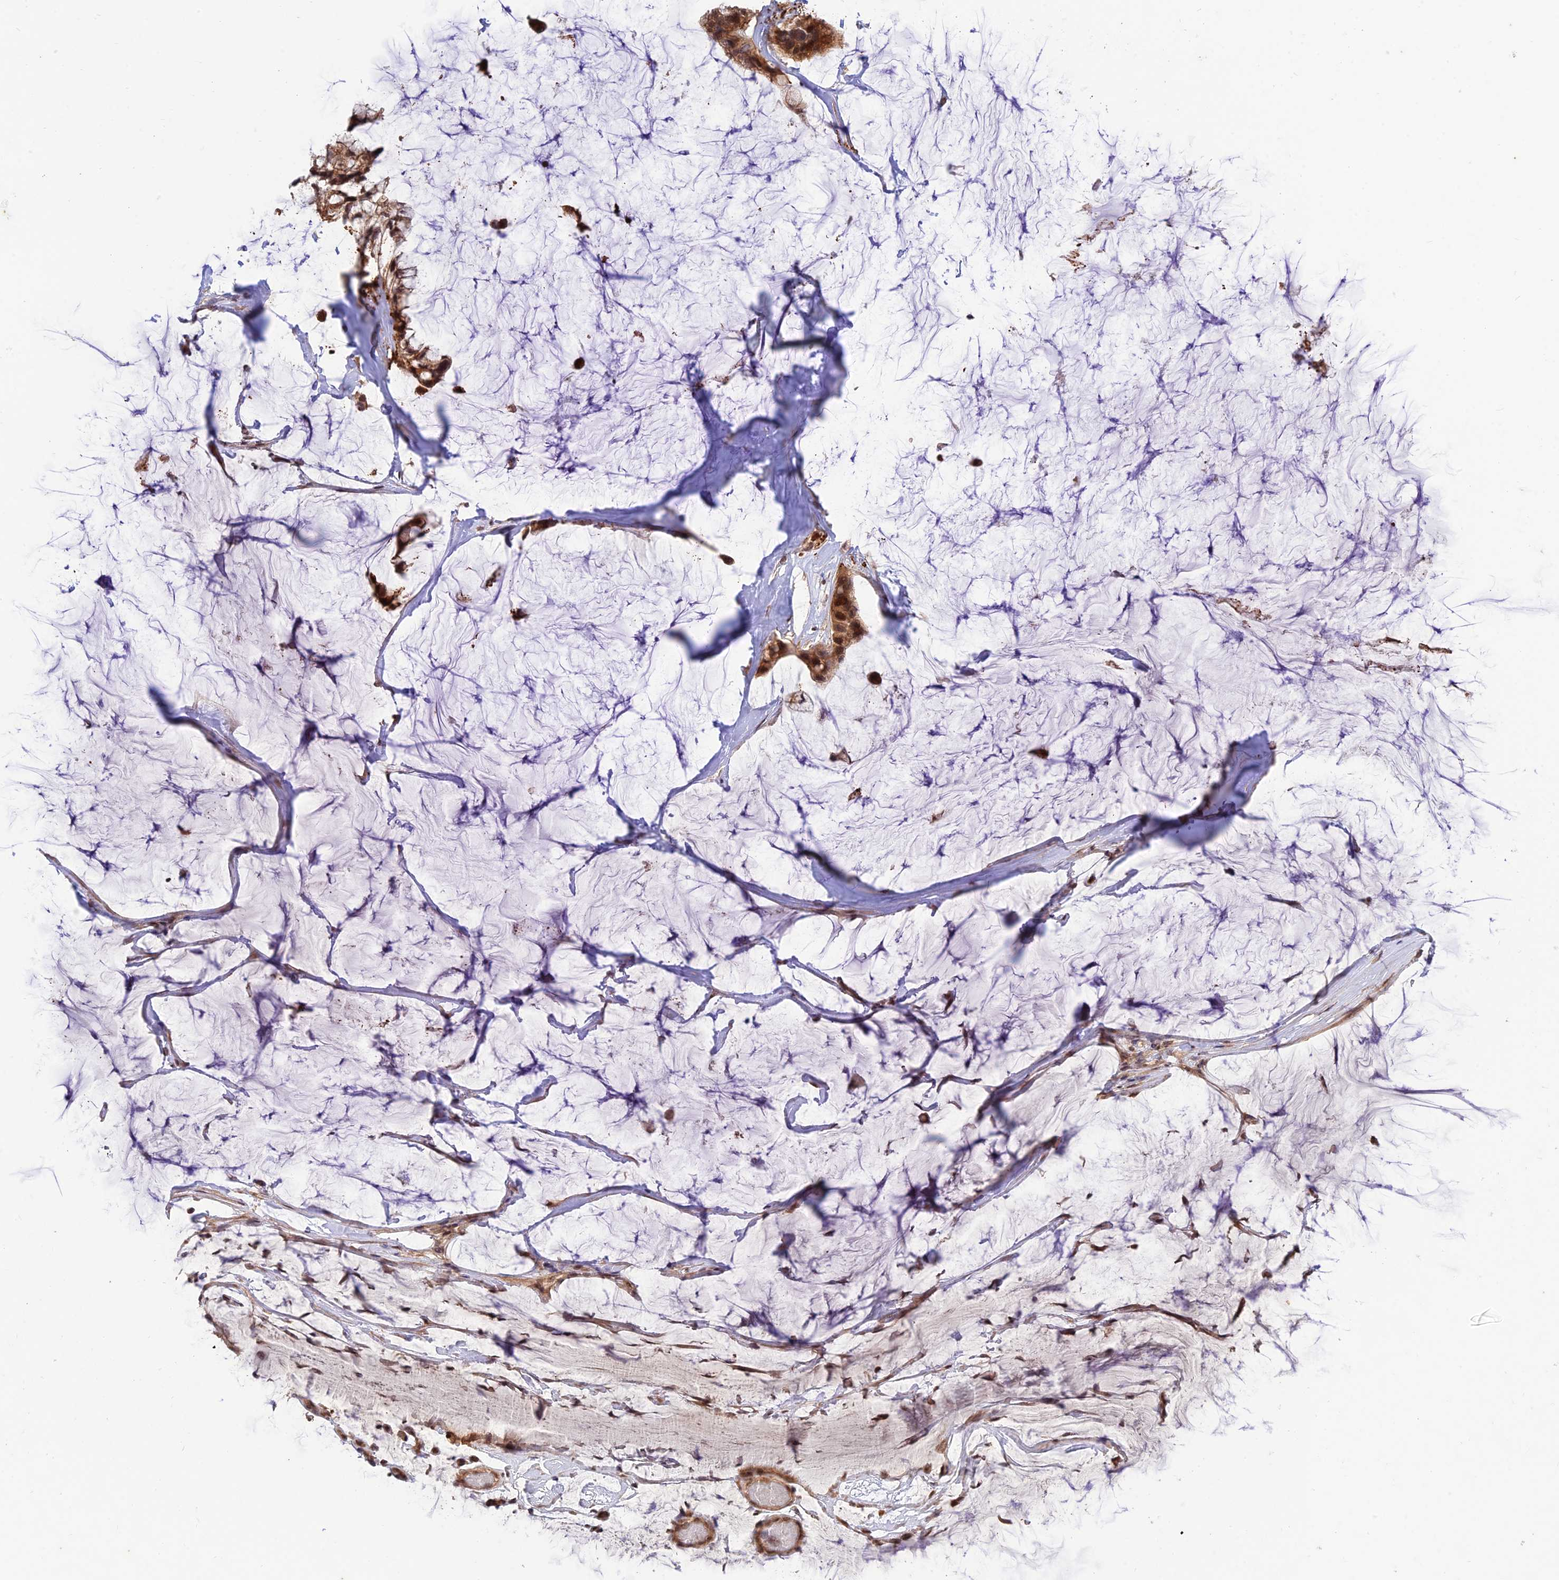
{"staining": {"intensity": "moderate", "quantity": ">75%", "location": "cytoplasmic/membranous,nuclear"}, "tissue": "ovarian cancer", "cell_type": "Tumor cells", "image_type": "cancer", "snomed": [{"axis": "morphology", "description": "Cystadenocarcinoma, mucinous, NOS"}, {"axis": "topography", "description": "Ovary"}], "caption": "This is a histology image of immunohistochemistry (IHC) staining of mucinous cystadenocarcinoma (ovarian), which shows moderate expression in the cytoplasmic/membranous and nuclear of tumor cells.", "gene": "REV1", "patient": {"sex": "female", "age": 39}}